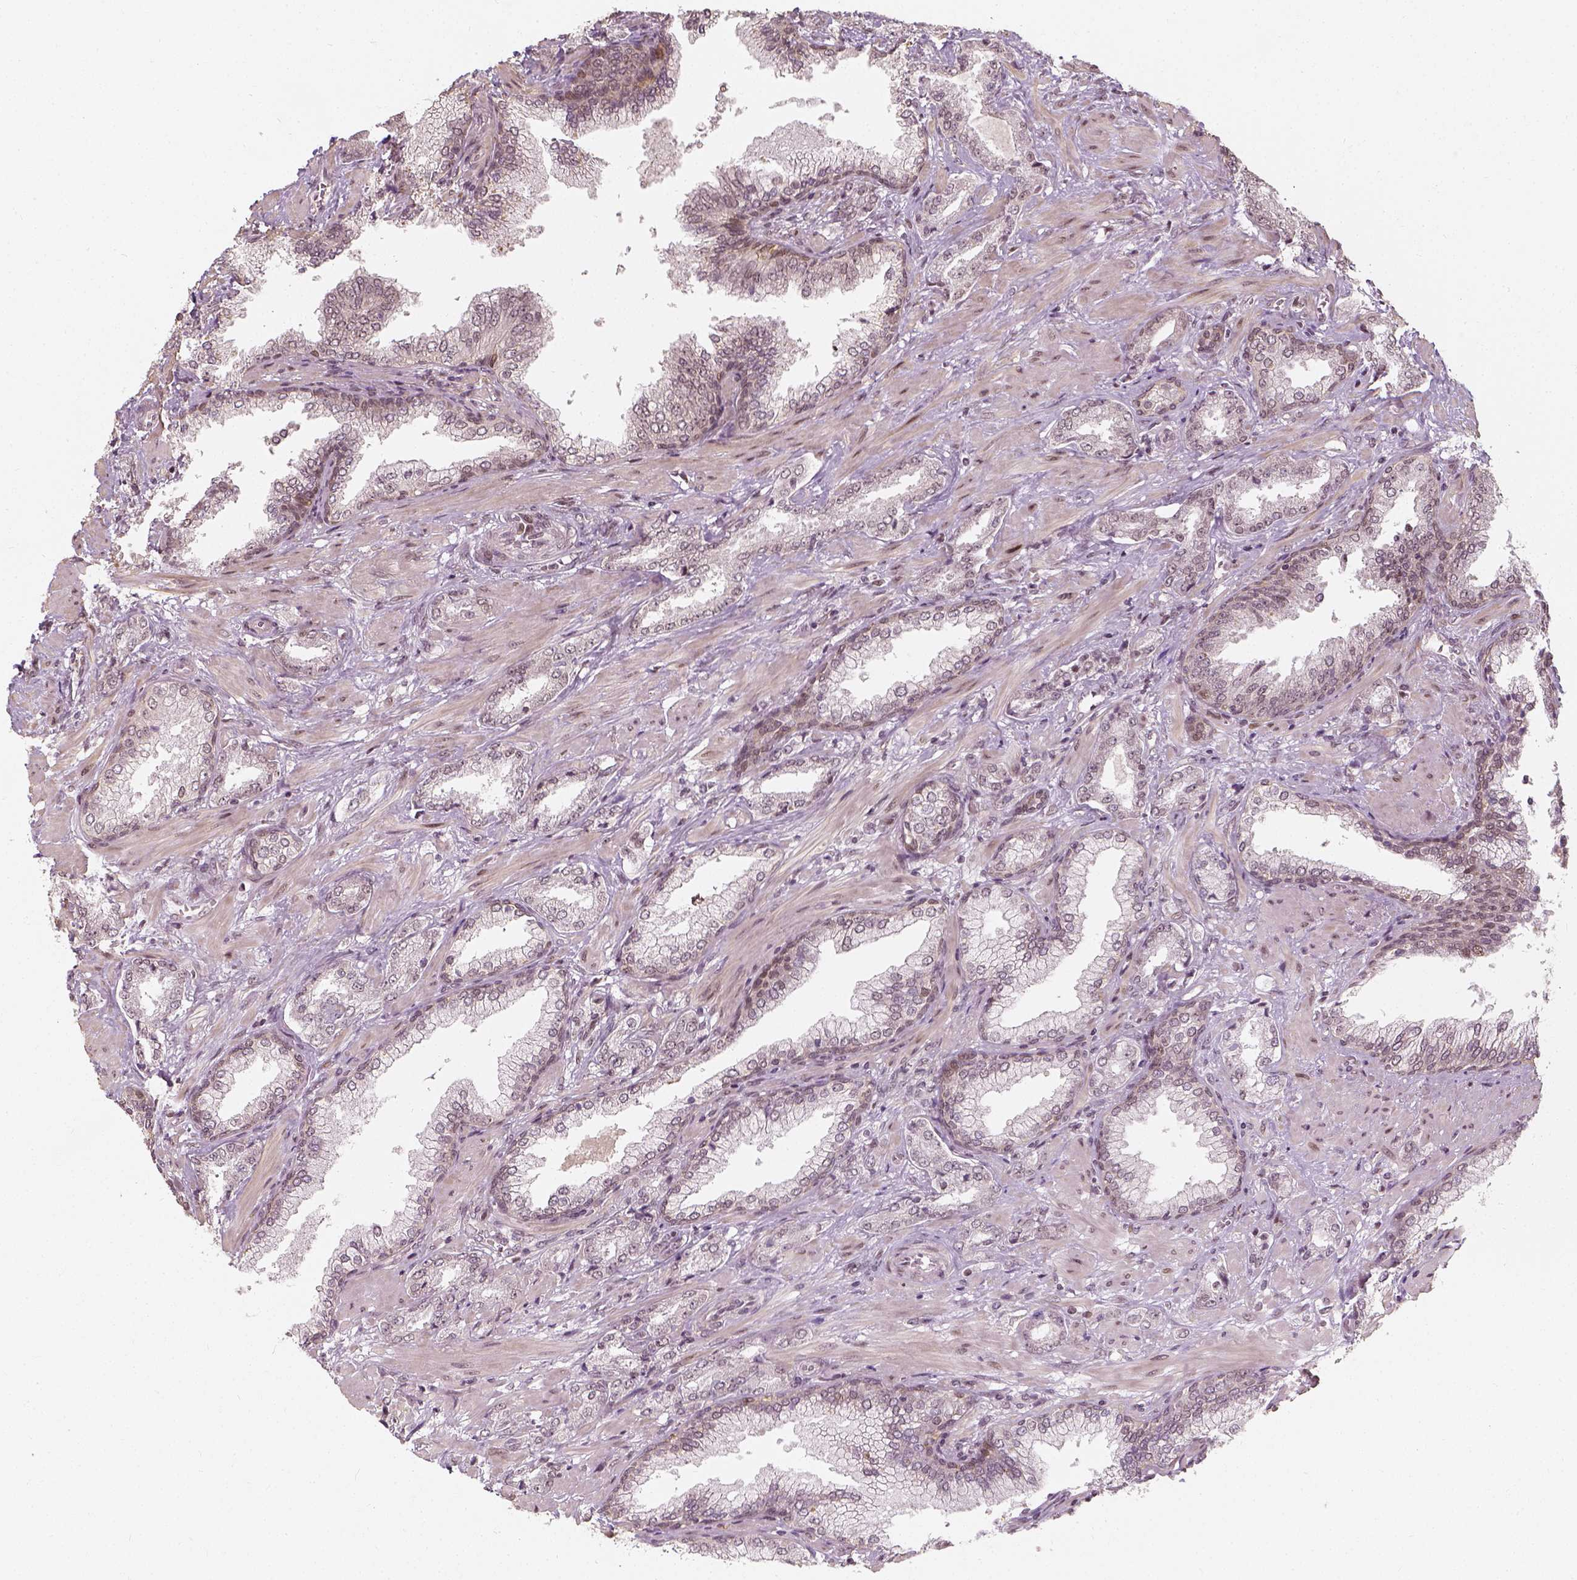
{"staining": {"intensity": "negative", "quantity": "none", "location": "none"}, "tissue": "prostate cancer", "cell_type": "Tumor cells", "image_type": "cancer", "snomed": [{"axis": "morphology", "description": "Adenocarcinoma, Low grade"}, {"axis": "topography", "description": "Prostate"}], "caption": "Protein analysis of prostate cancer (low-grade adenocarcinoma) displays no significant expression in tumor cells.", "gene": "ZMAT3", "patient": {"sex": "male", "age": 61}}